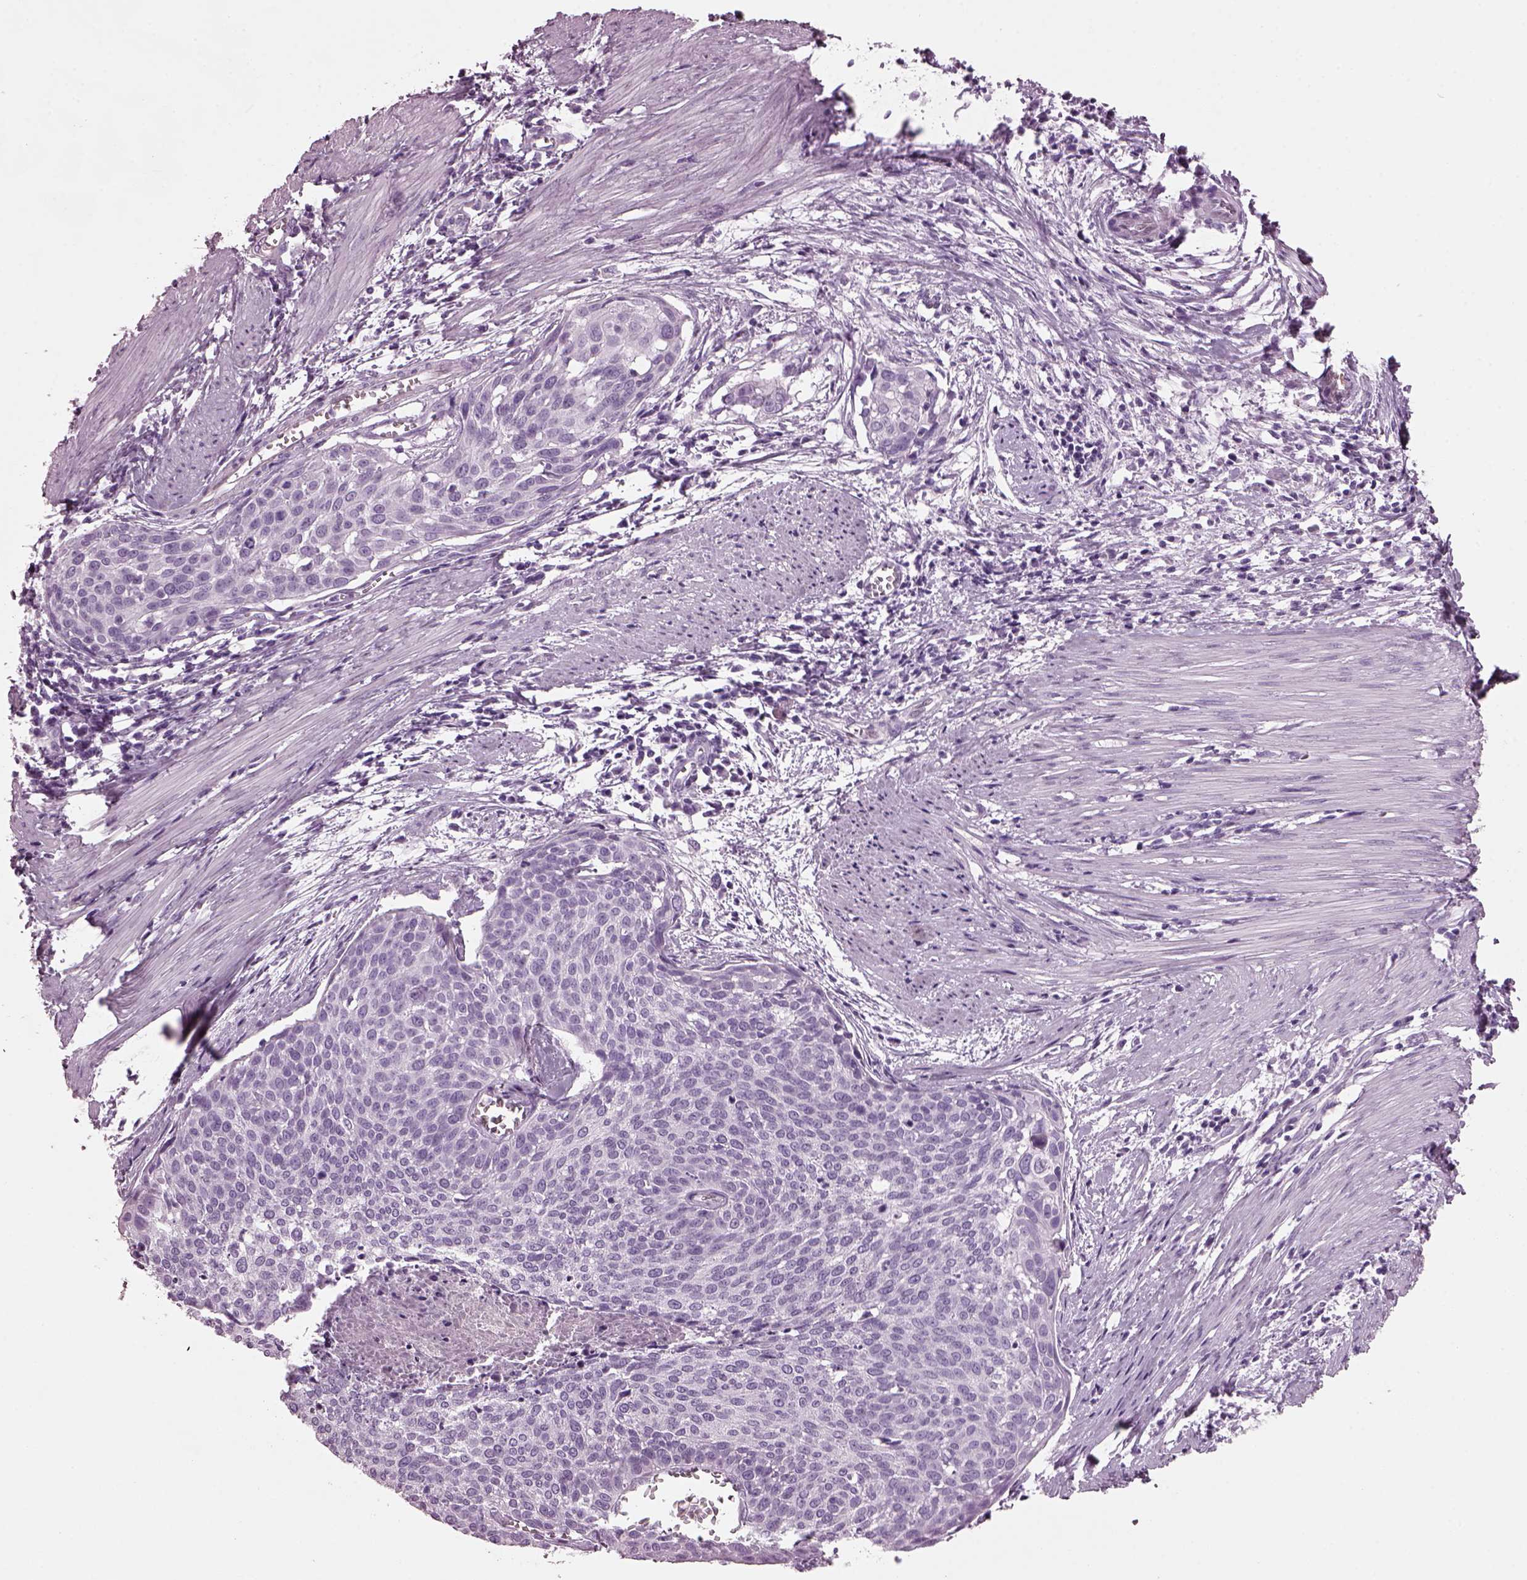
{"staining": {"intensity": "negative", "quantity": "none", "location": "none"}, "tissue": "cervical cancer", "cell_type": "Tumor cells", "image_type": "cancer", "snomed": [{"axis": "morphology", "description": "Squamous cell carcinoma, NOS"}, {"axis": "topography", "description": "Cervix"}], "caption": "Squamous cell carcinoma (cervical) was stained to show a protein in brown. There is no significant positivity in tumor cells.", "gene": "KRTAP3-2", "patient": {"sex": "female", "age": 39}}